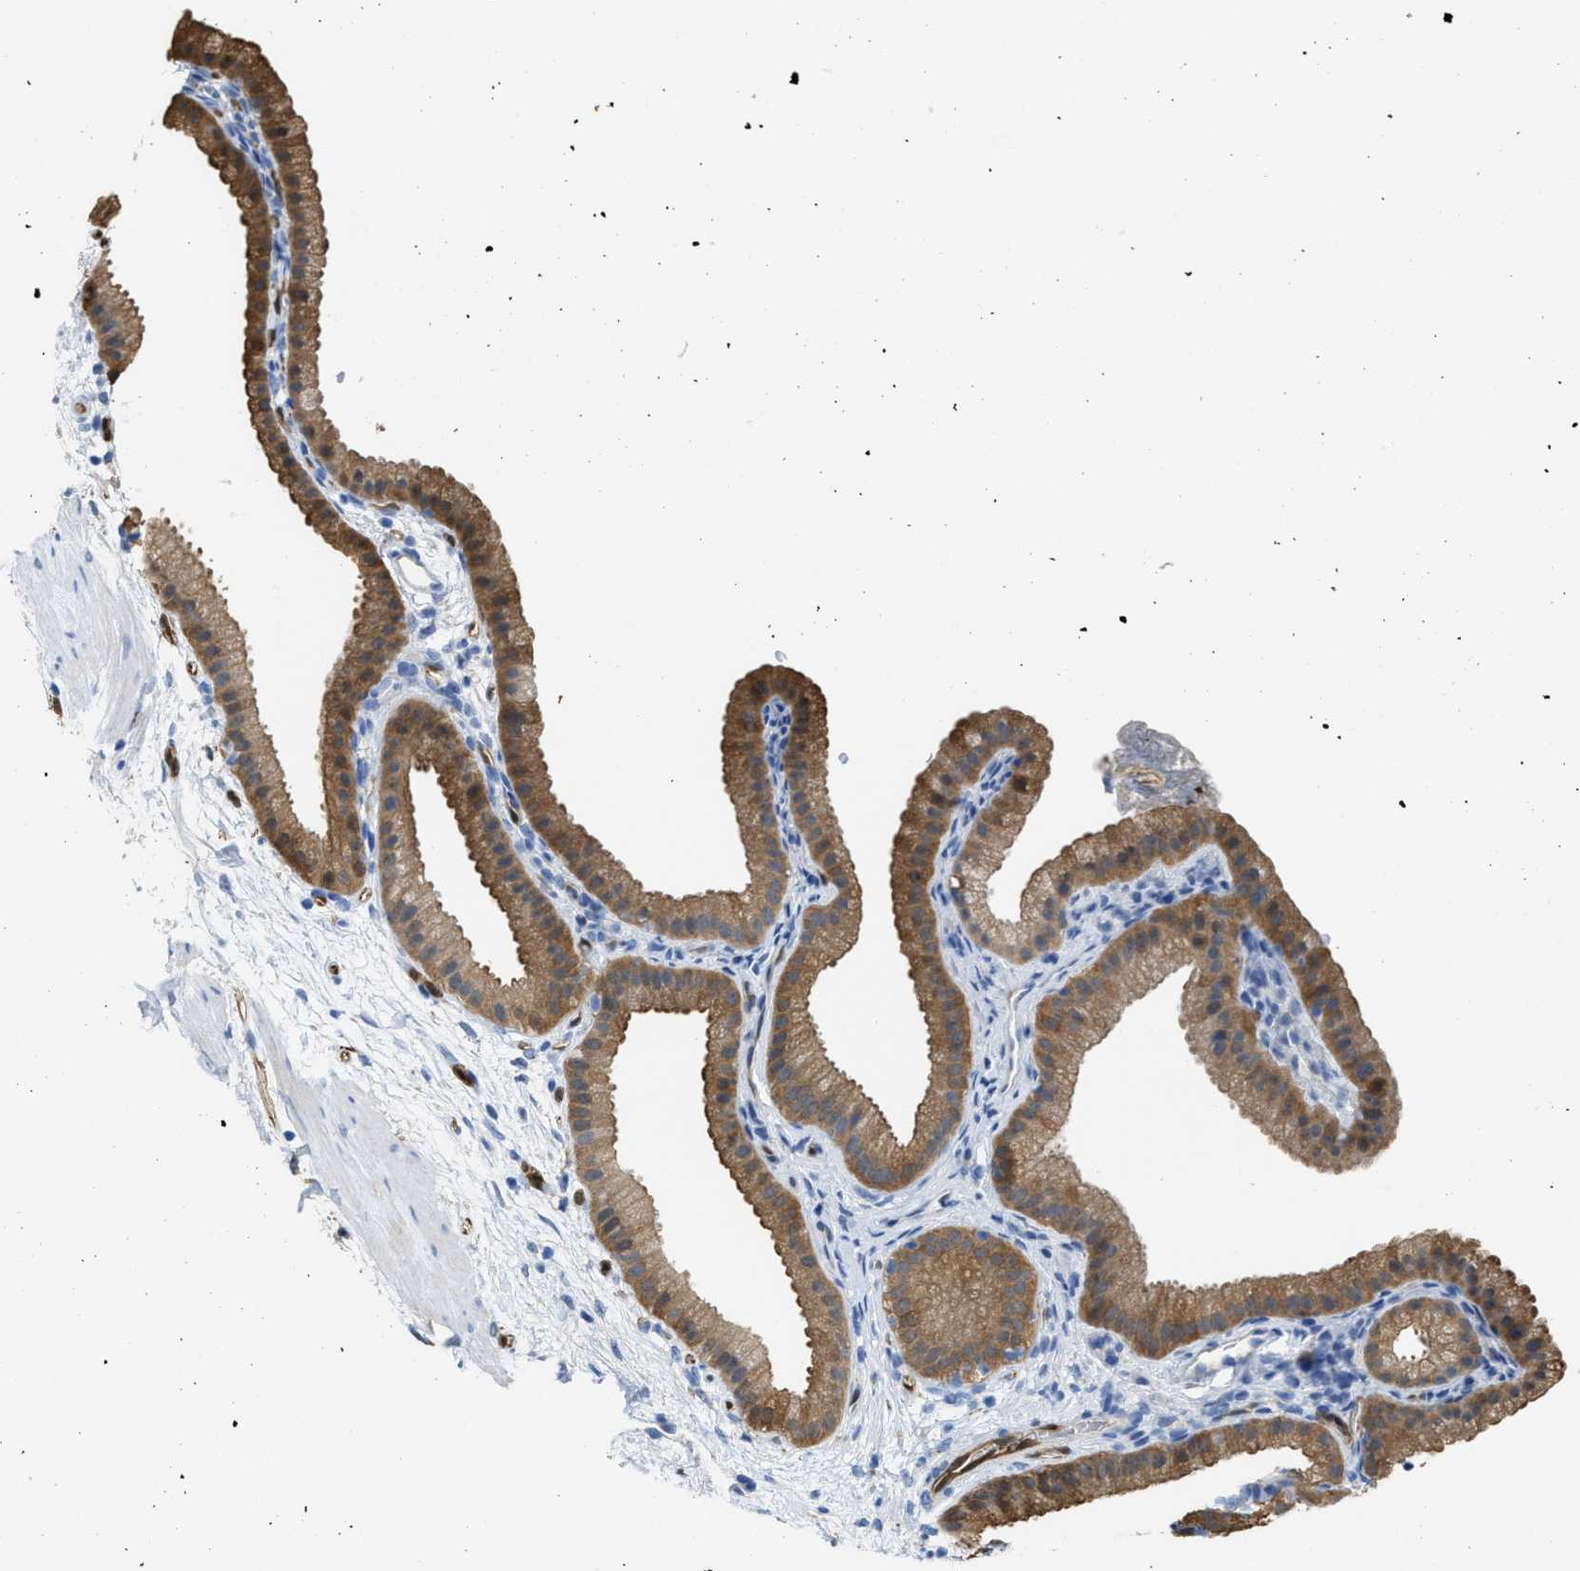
{"staining": {"intensity": "moderate", "quantity": ">75%", "location": "cytoplasmic/membranous"}, "tissue": "gallbladder", "cell_type": "Glandular cells", "image_type": "normal", "snomed": [{"axis": "morphology", "description": "Normal tissue, NOS"}, {"axis": "topography", "description": "Gallbladder"}], "caption": "Human gallbladder stained for a protein (brown) reveals moderate cytoplasmic/membranous positive expression in approximately >75% of glandular cells.", "gene": "ASS1", "patient": {"sex": "female", "age": 64}}